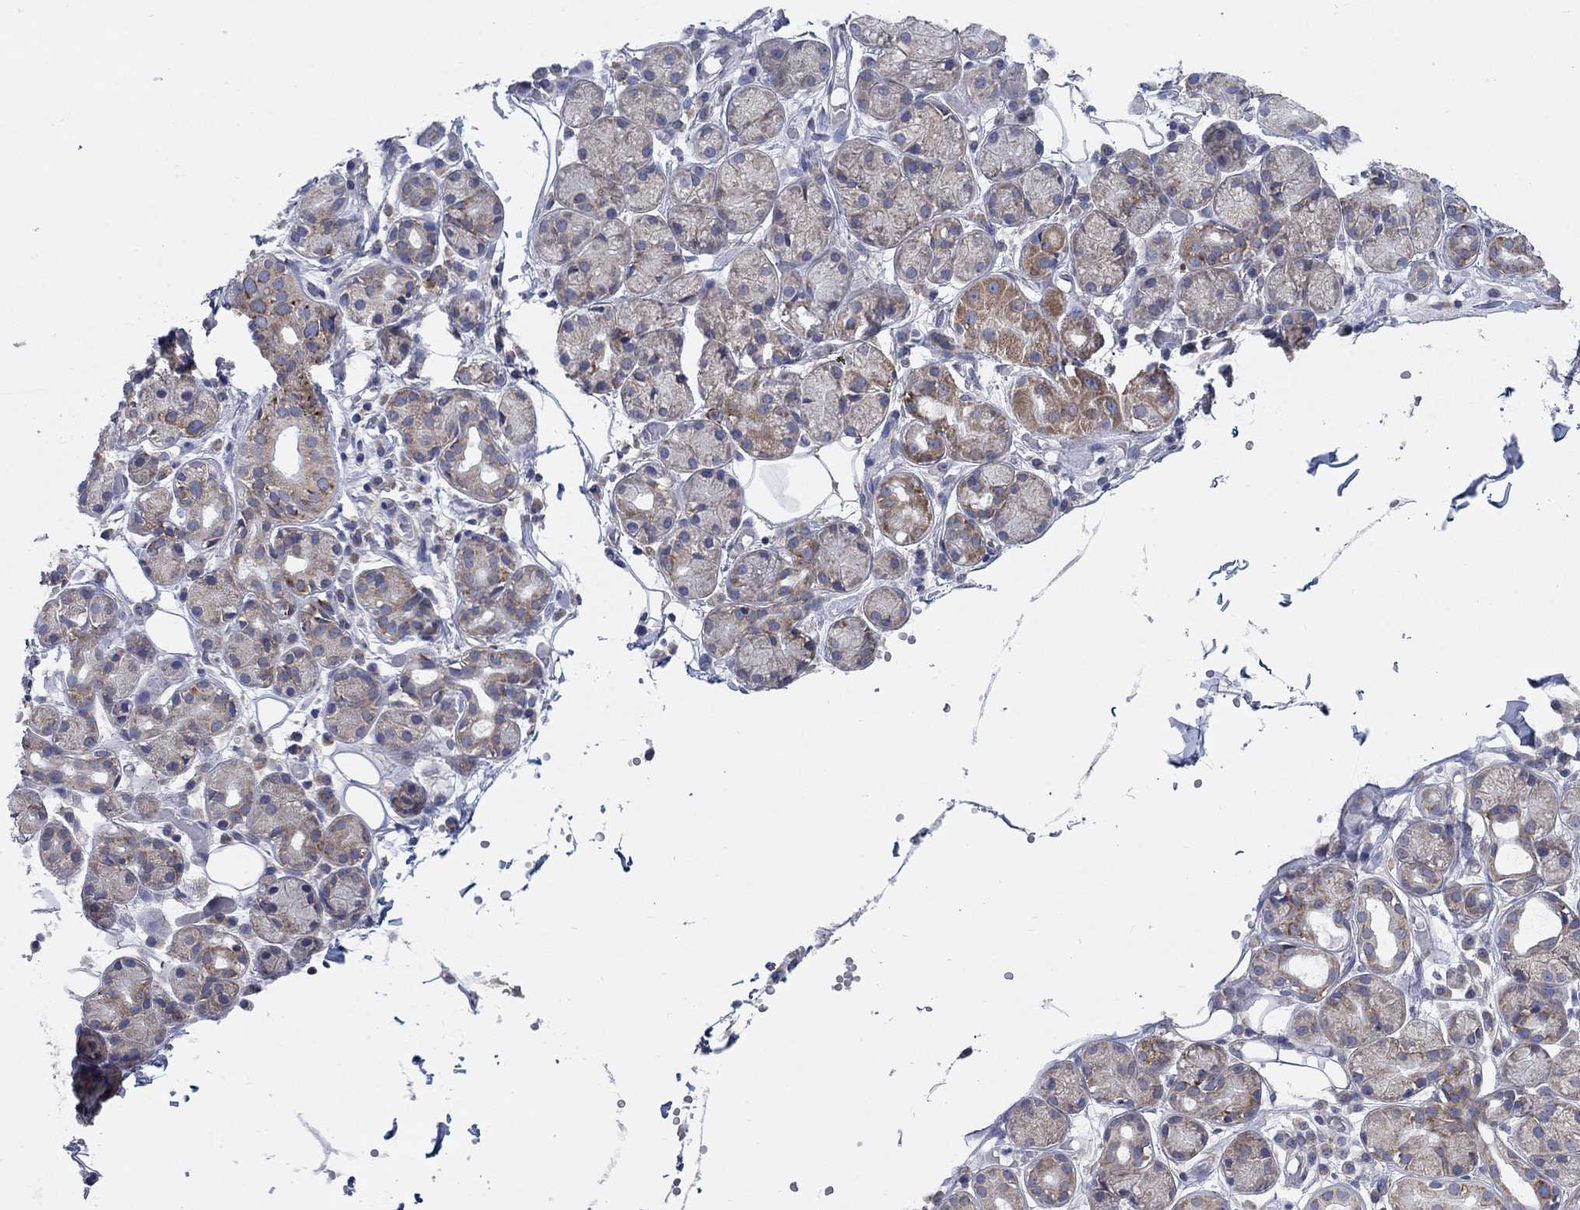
{"staining": {"intensity": "moderate", "quantity": "<25%", "location": "cytoplasmic/membranous"}, "tissue": "salivary gland", "cell_type": "Glandular cells", "image_type": "normal", "snomed": [{"axis": "morphology", "description": "Normal tissue, NOS"}, {"axis": "topography", "description": "Salivary gland"}, {"axis": "topography", "description": "Peripheral nerve tissue"}], "caption": "High-magnification brightfield microscopy of unremarkable salivary gland stained with DAB (brown) and counterstained with hematoxylin (blue). glandular cells exhibit moderate cytoplasmic/membranous expression is identified in approximately<25% of cells.", "gene": "TMEM59", "patient": {"sex": "male", "age": 71}}